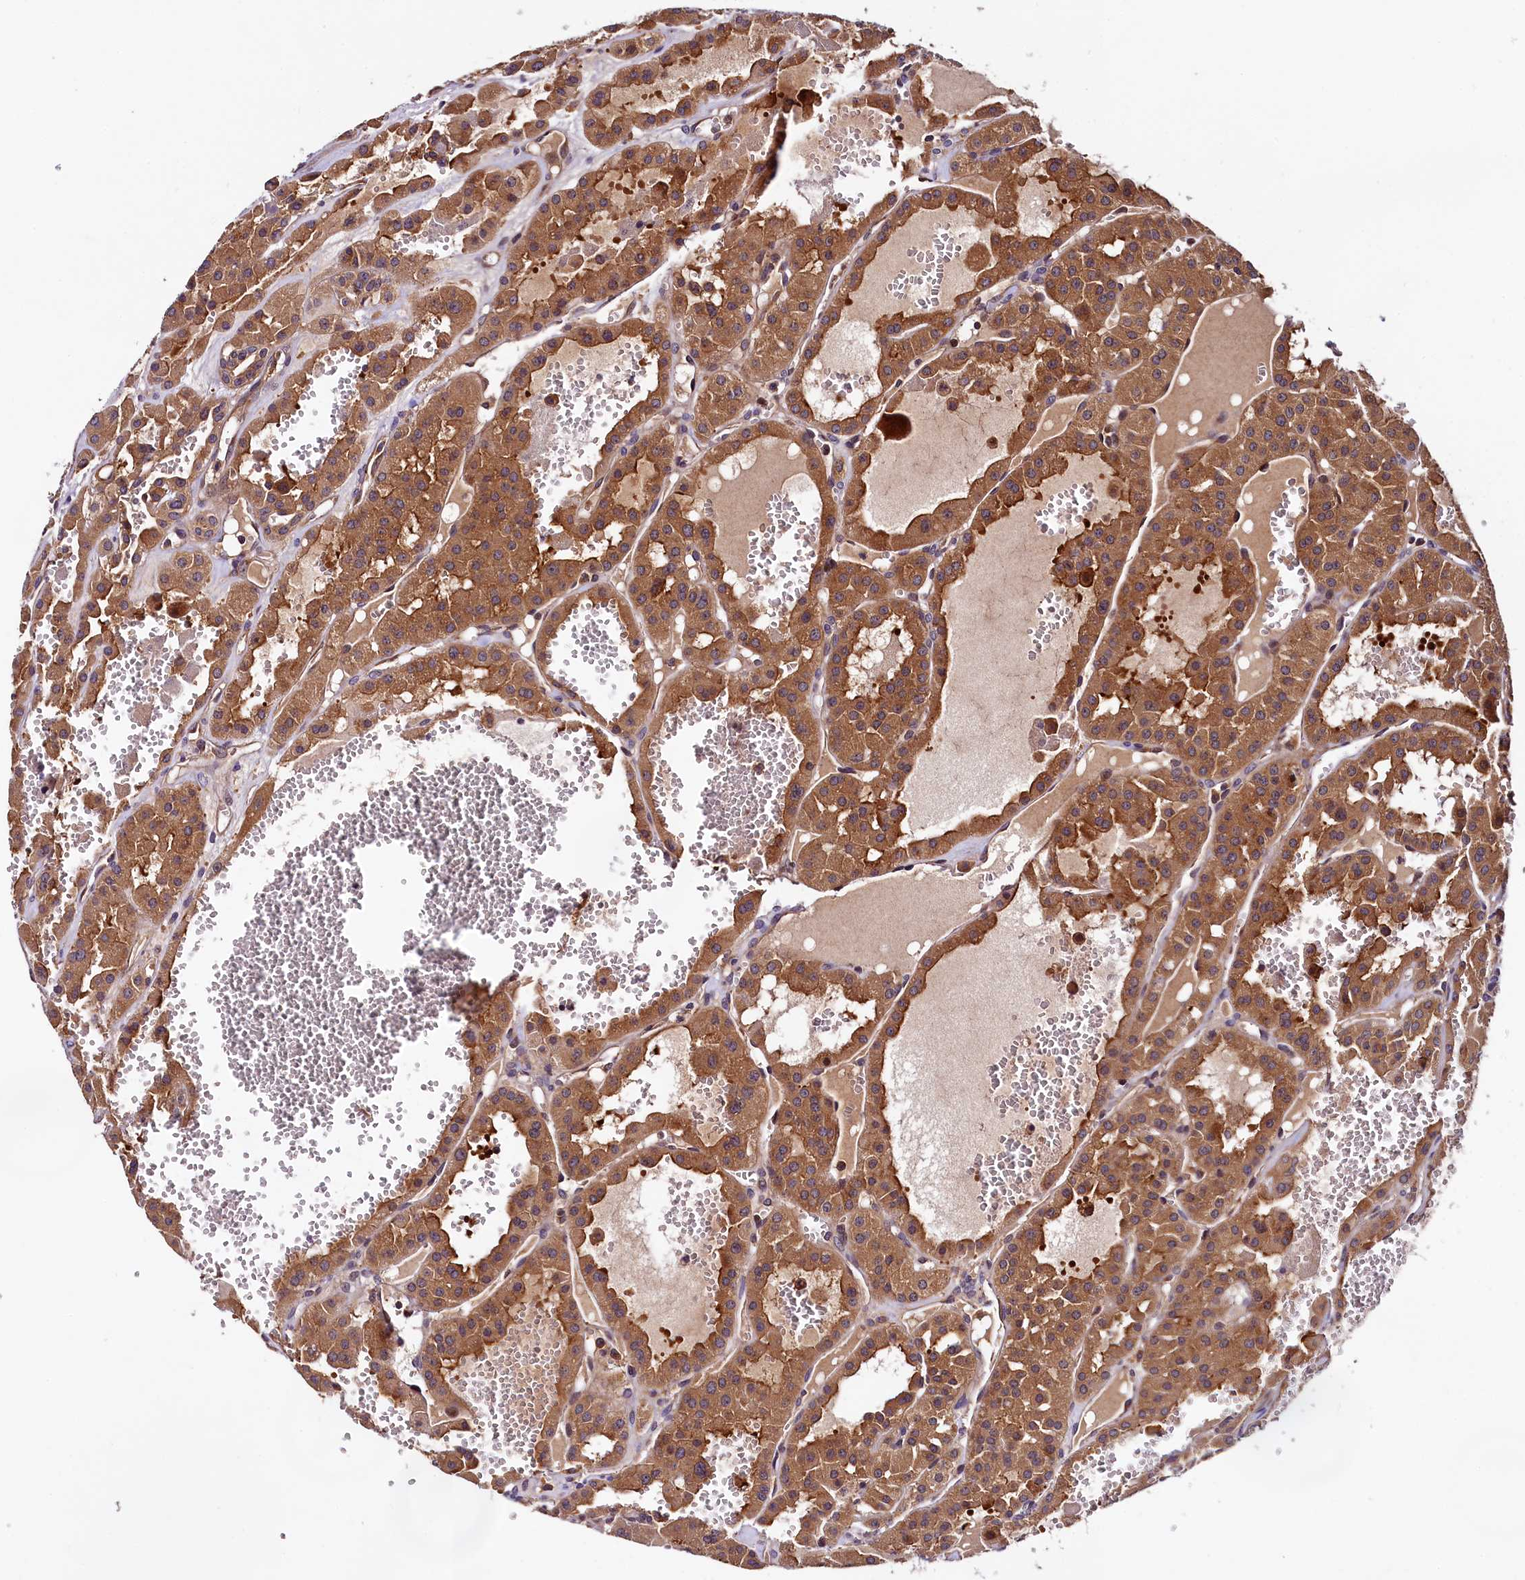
{"staining": {"intensity": "moderate", "quantity": ">75%", "location": "cytoplasmic/membranous"}, "tissue": "renal cancer", "cell_type": "Tumor cells", "image_type": "cancer", "snomed": [{"axis": "morphology", "description": "Carcinoma, NOS"}, {"axis": "topography", "description": "Kidney"}], "caption": "This is an image of immunohistochemistry (IHC) staining of renal cancer (carcinoma), which shows moderate staining in the cytoplasmic/membranous of tumor cells.", "gene": "VPS35", "patient": {"sex": "female", "age": 75}}